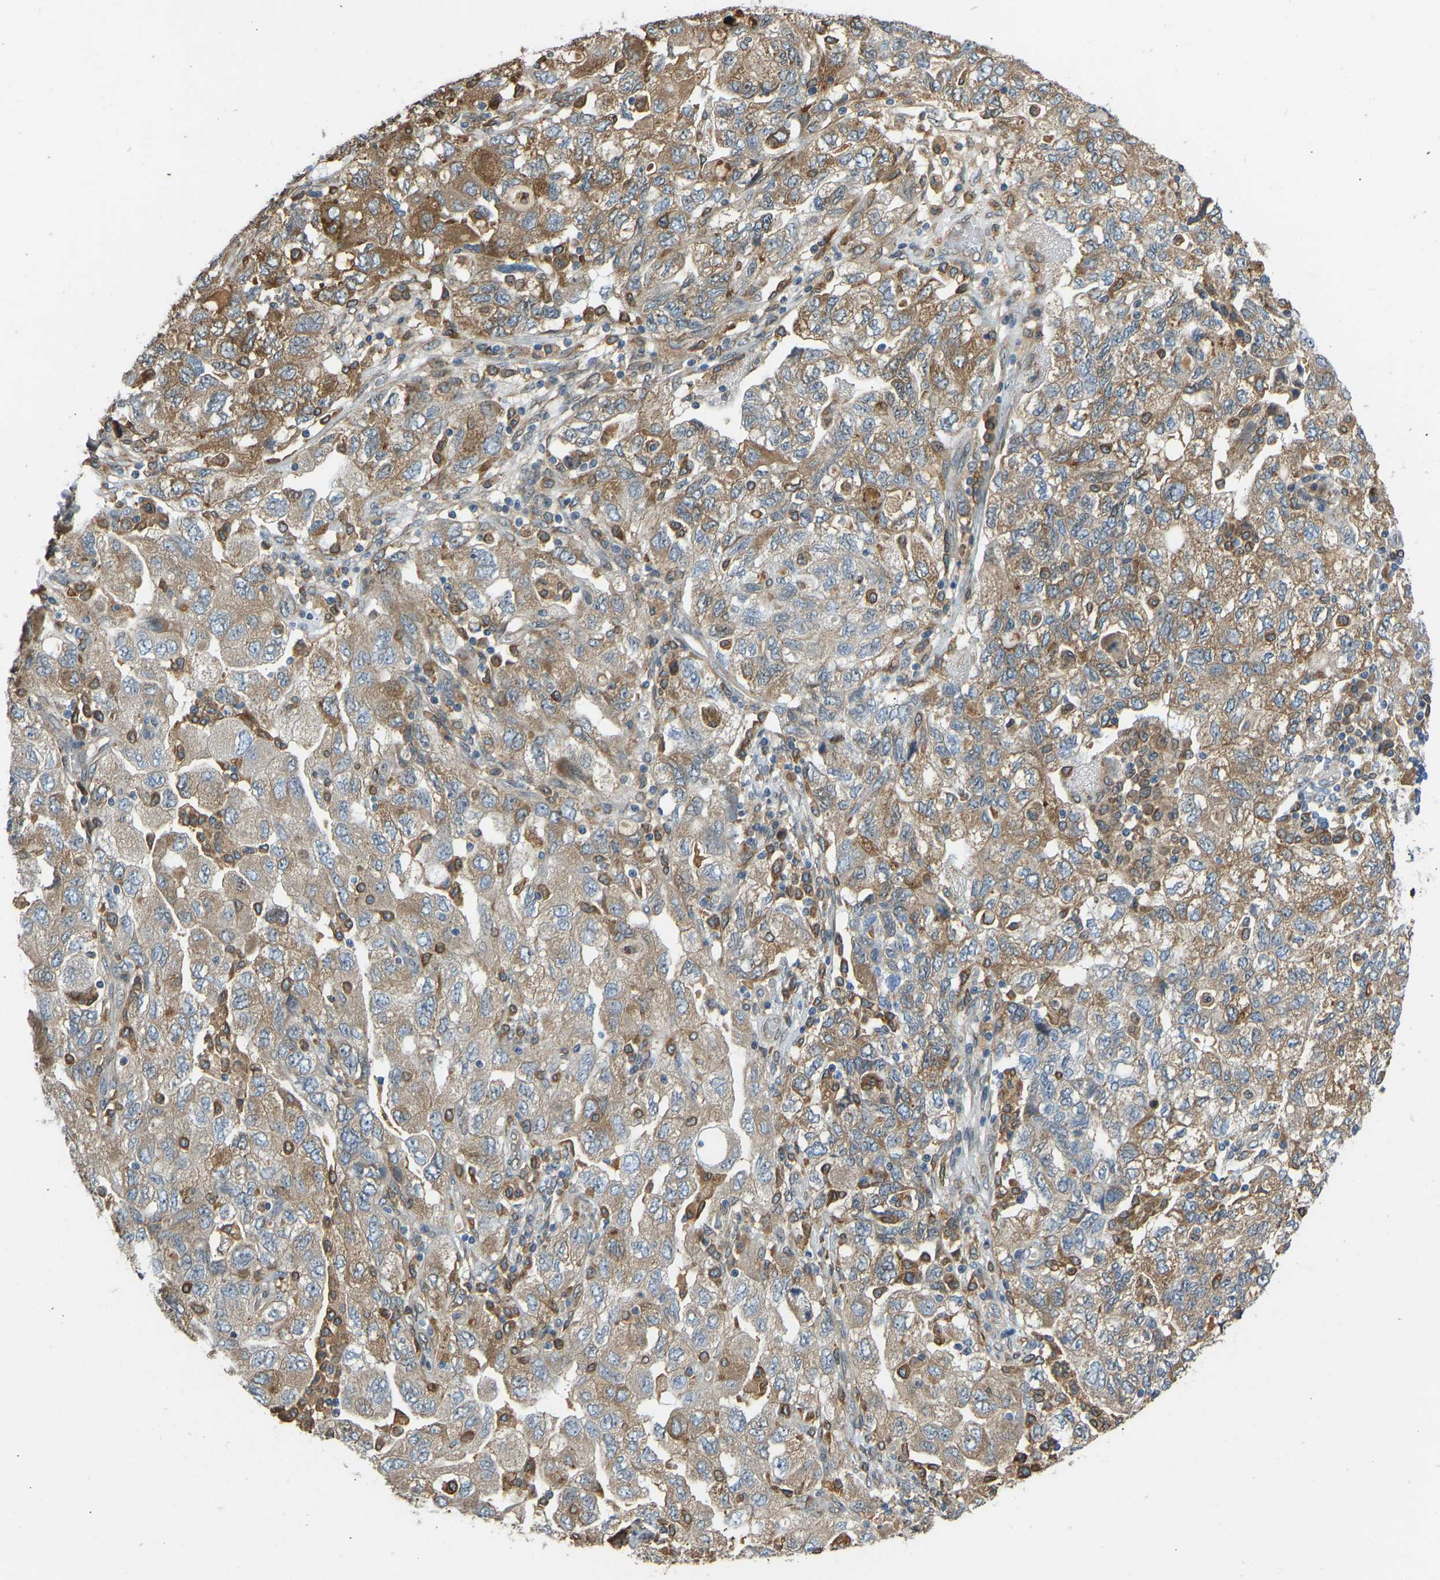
{"staining": {"intensity": "moderate", "quantity": ">75%", "location": "cytoplasmic/membranous"}, "tissue": "ovarian cancer", "cell_type": "Tumor cells", "image_type": "cancer", "snomed": [{"axis": "morphology", "description": "Carcinoma, NOS"}, {"axis": "morphology", "description": "Cystadenocarcinoma, serous, NOS"}, {"axis": "topography", "description": "Ovary"}], "caption": "An IHC photomicrograph of neoplastic tissue is shown. Protein staining in brown labels moderate cytoplasmic/membranous positivity in carcinoma (ovarian) within tumor cells. Nuclei are stained in blue.", "gene": "OS9", "patient": {"sex": "female", "age": 69}}